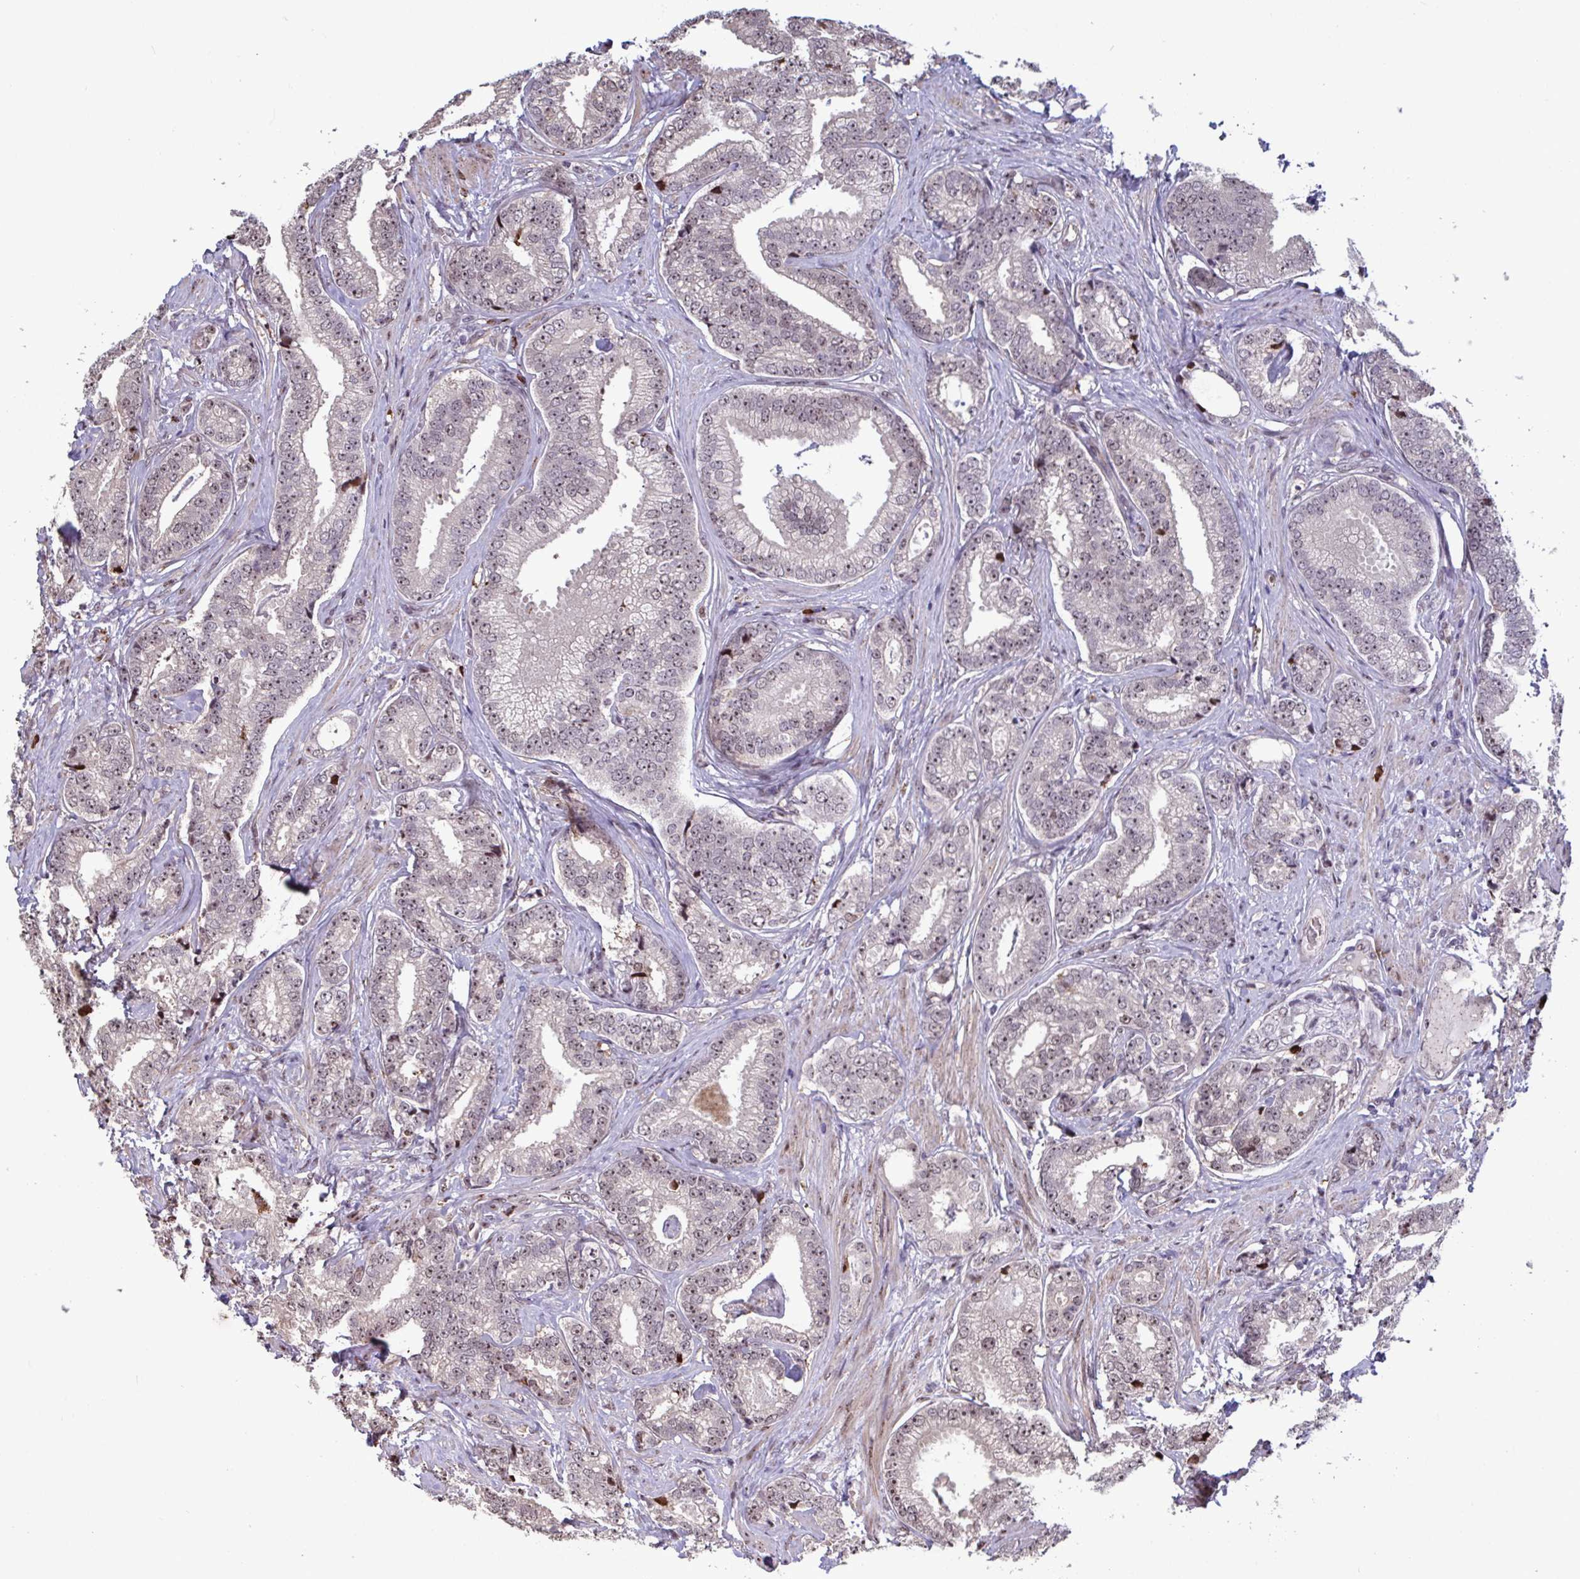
{"staining": {"intensity": "moderate", "quantity": "25%-75%", "location": "nuclear"}, "tissue": "prostate cancer", "cell_type": "Tumor cells", "image_type": "cancer", "snomed": [{"axis": "morphology", "description": "Adenocarcinoma, Low grade"}, {"axis": "topography", "description": "Prostate"}], "caption": "Prostate cancer tissue shows moderate nuclear positivity in approximately 25%-75% of tumor cells", "gene": "PELI2", "patient": {"sex": "male", "age": 63}}